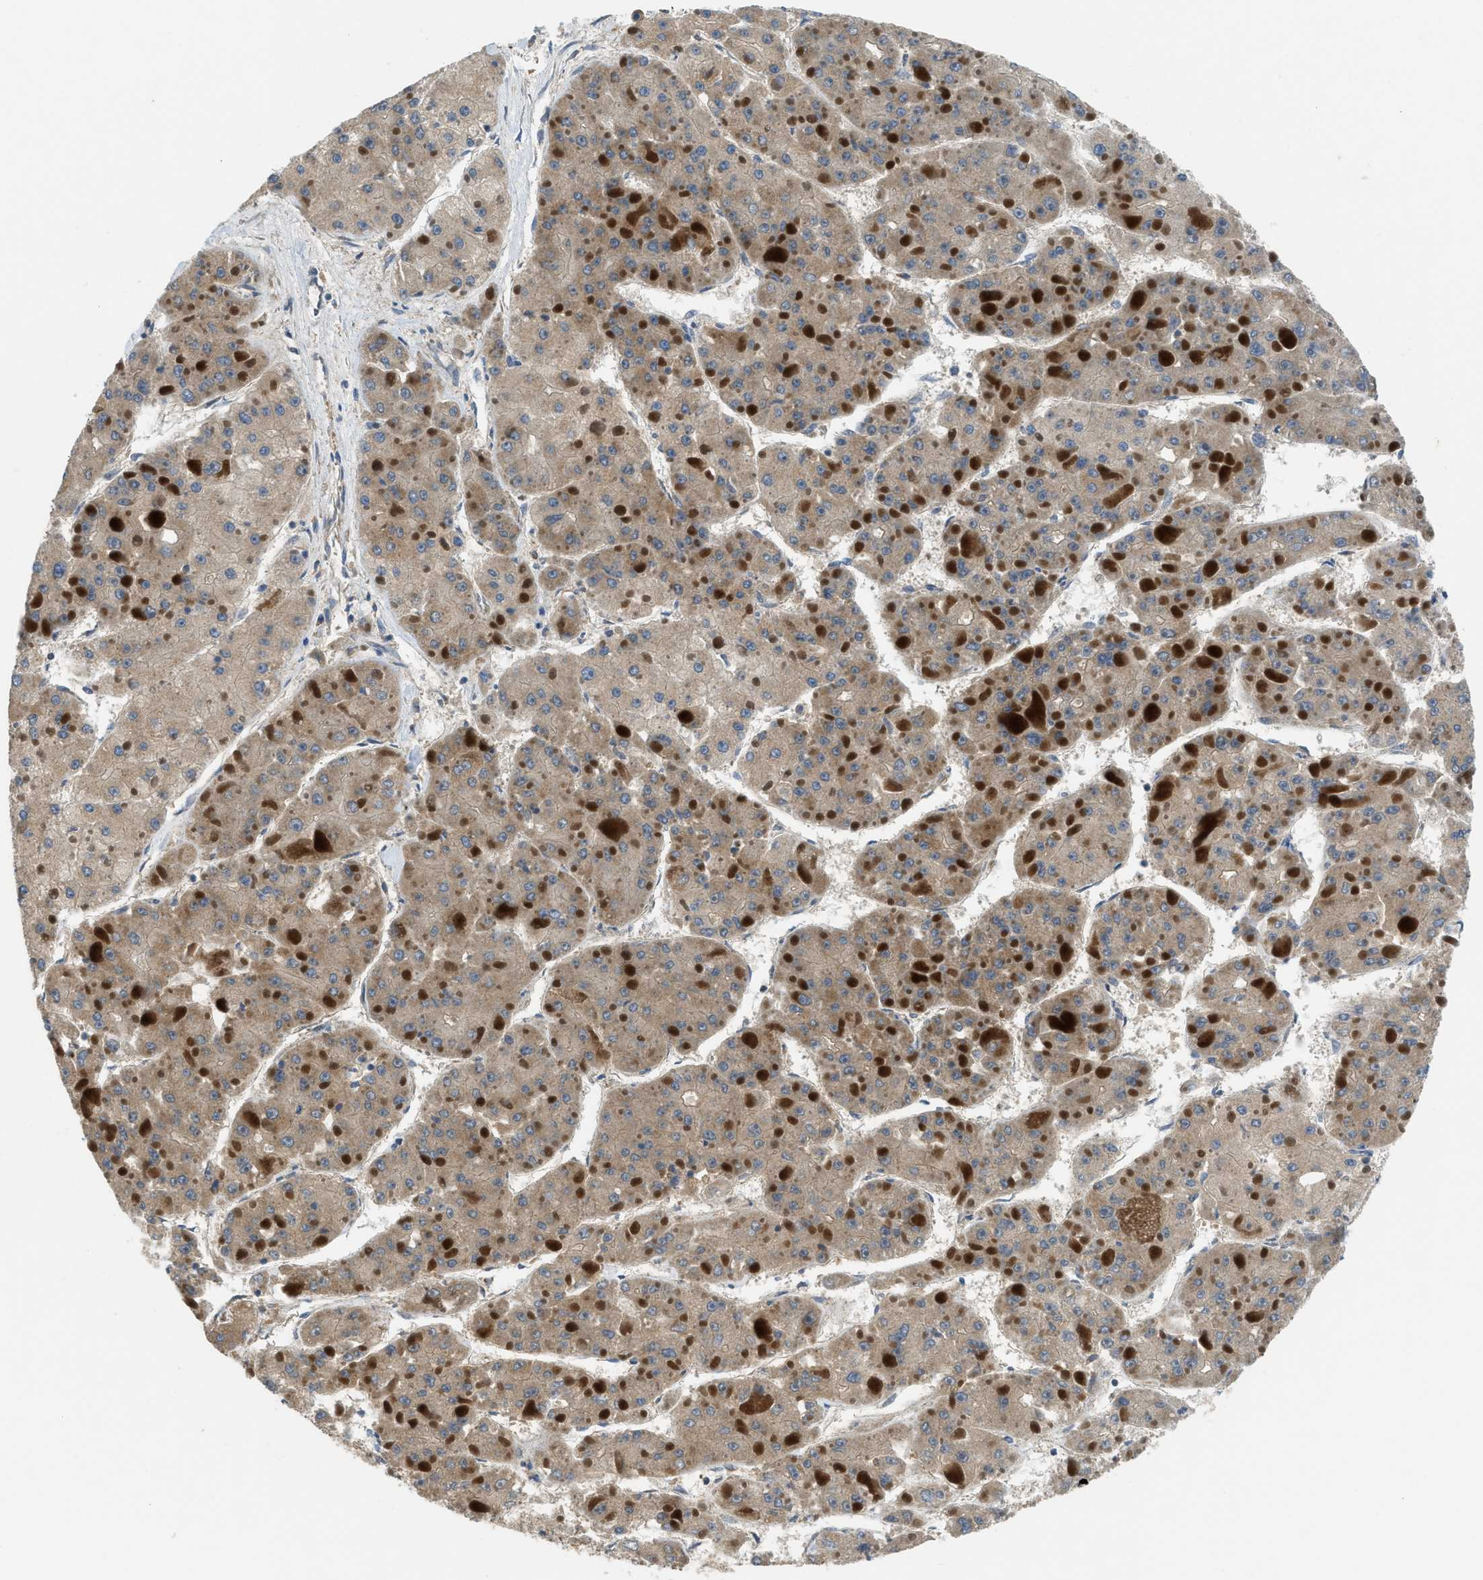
{"staining": {"intensity": "moderate", "quantity": ">75%", "location": "cytoplasmic/membranous"}, "tissue": "liver cancer", "cell_type": "Tumor cells", "image_type": "cancer", "snomed": [{"axis": "morphology", "description": "Carcinoma, Hepatocellular, NOS"}, {"axis": "topography", "description": "Liver"}], "caption": "Immunohistochemistry (IHC) staining of liver cancer, which displays medium levels of moderate cytoplasmic/membranous positivity in approximately >75% of tumor cells indicating moderate cytoplasmic/membranous protein staining. The staining was performed using DAB (3,3'-diaminobenzidine) (brown) for protein detection and nuclei were counterstained in hematoxylin (blue).", "gene": "TMEM68", "patient": {"sex": "female", "age": 73}}